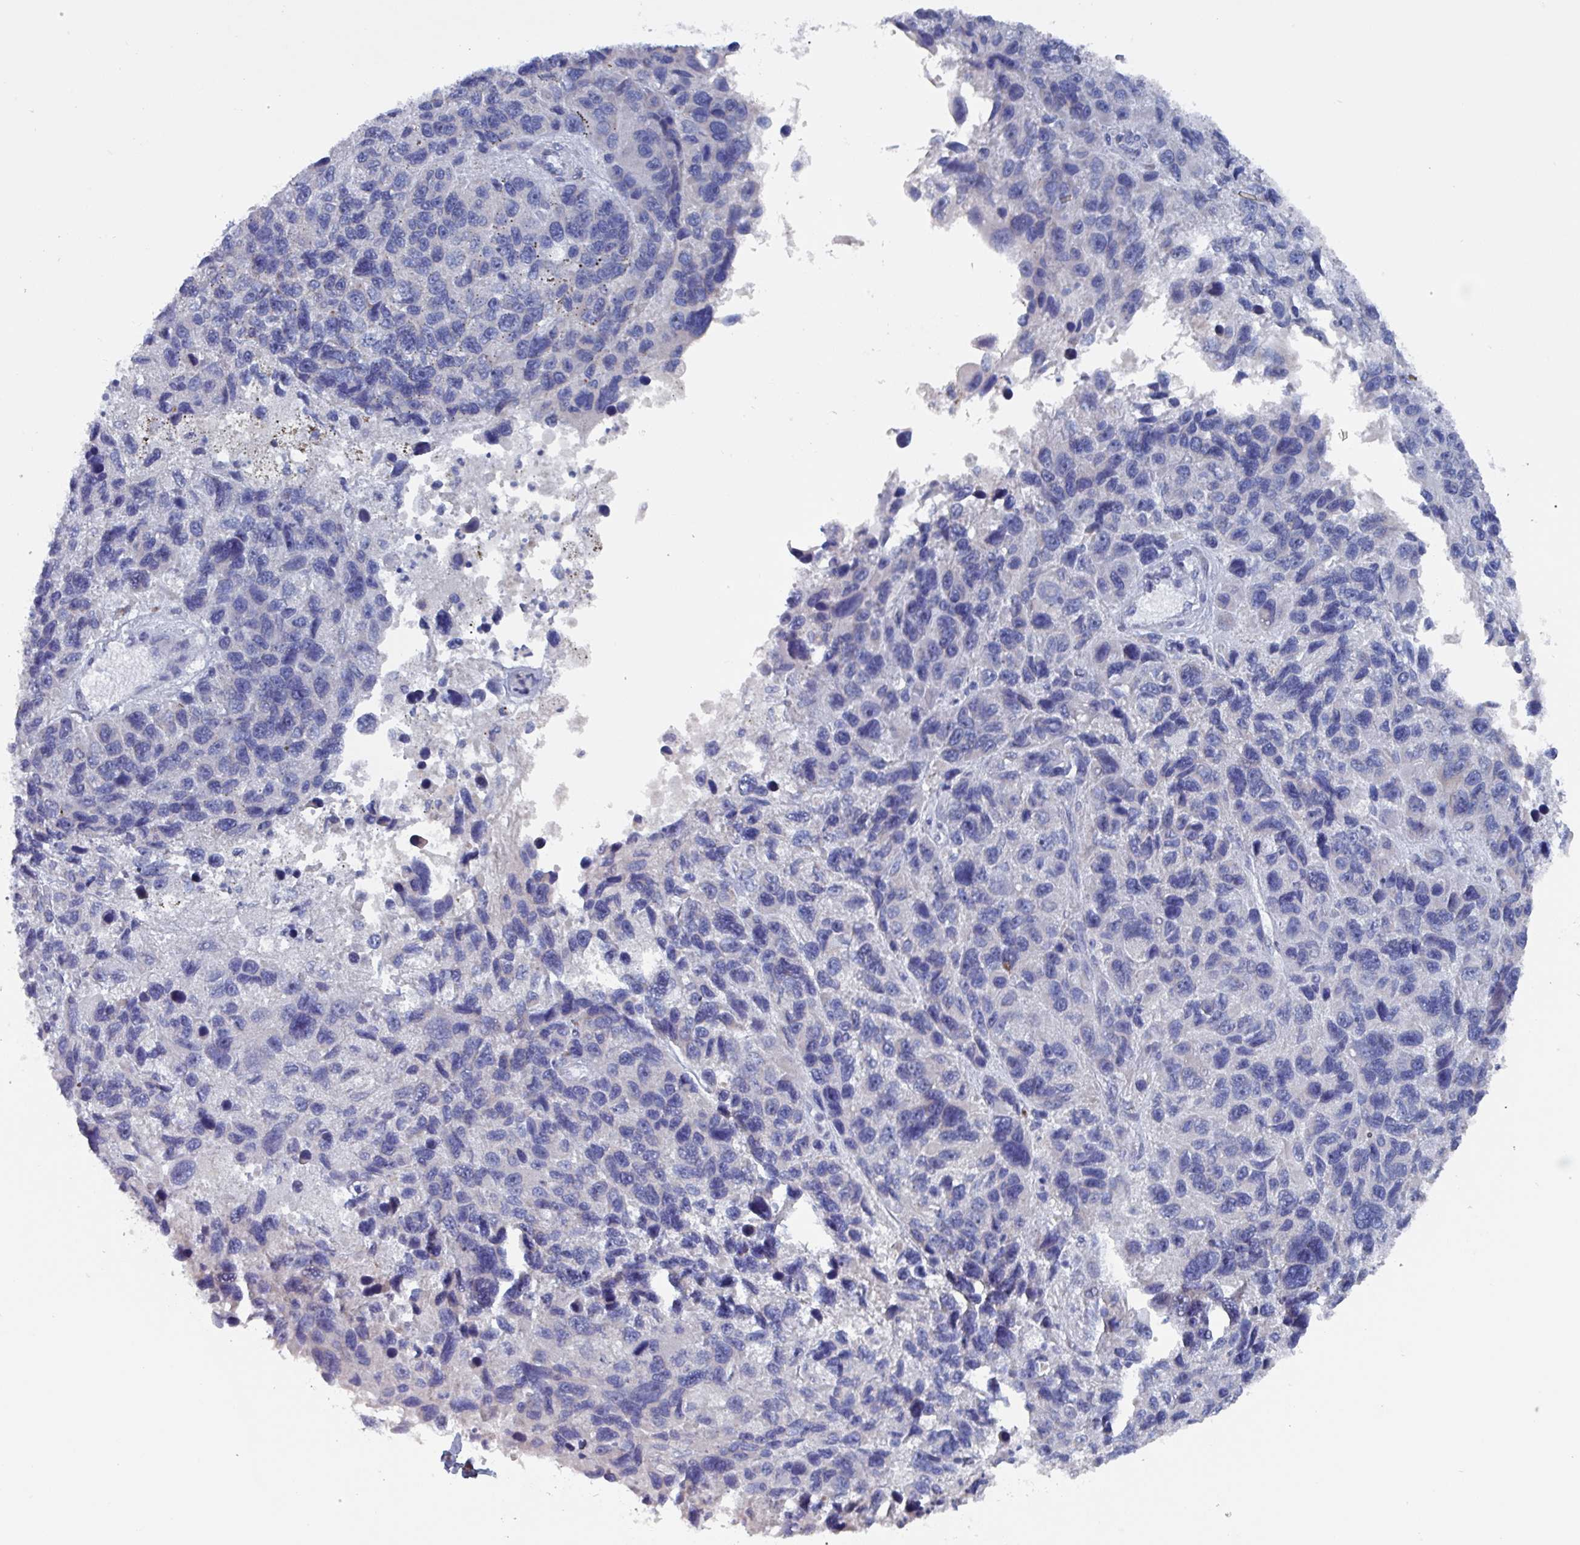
{"staining": {"intensity": "negative", "quantity": "none", "location": "none"}, "tissue": "melanoma", "cell_type": "Tumor cells", "image_type": "cancer", "snomed": [{"axis": "morphology", "description": "Malignant melanoma, NOS"}, {"axis": "topography", "description": "Skin"}], "caption": "Human melanoma stained for a protein using immunohistochemistry (IHC) demonstrates no positivity in tumor cells.", "gene": "DRD5", "patient": {"sex": "male", "age": 53}}